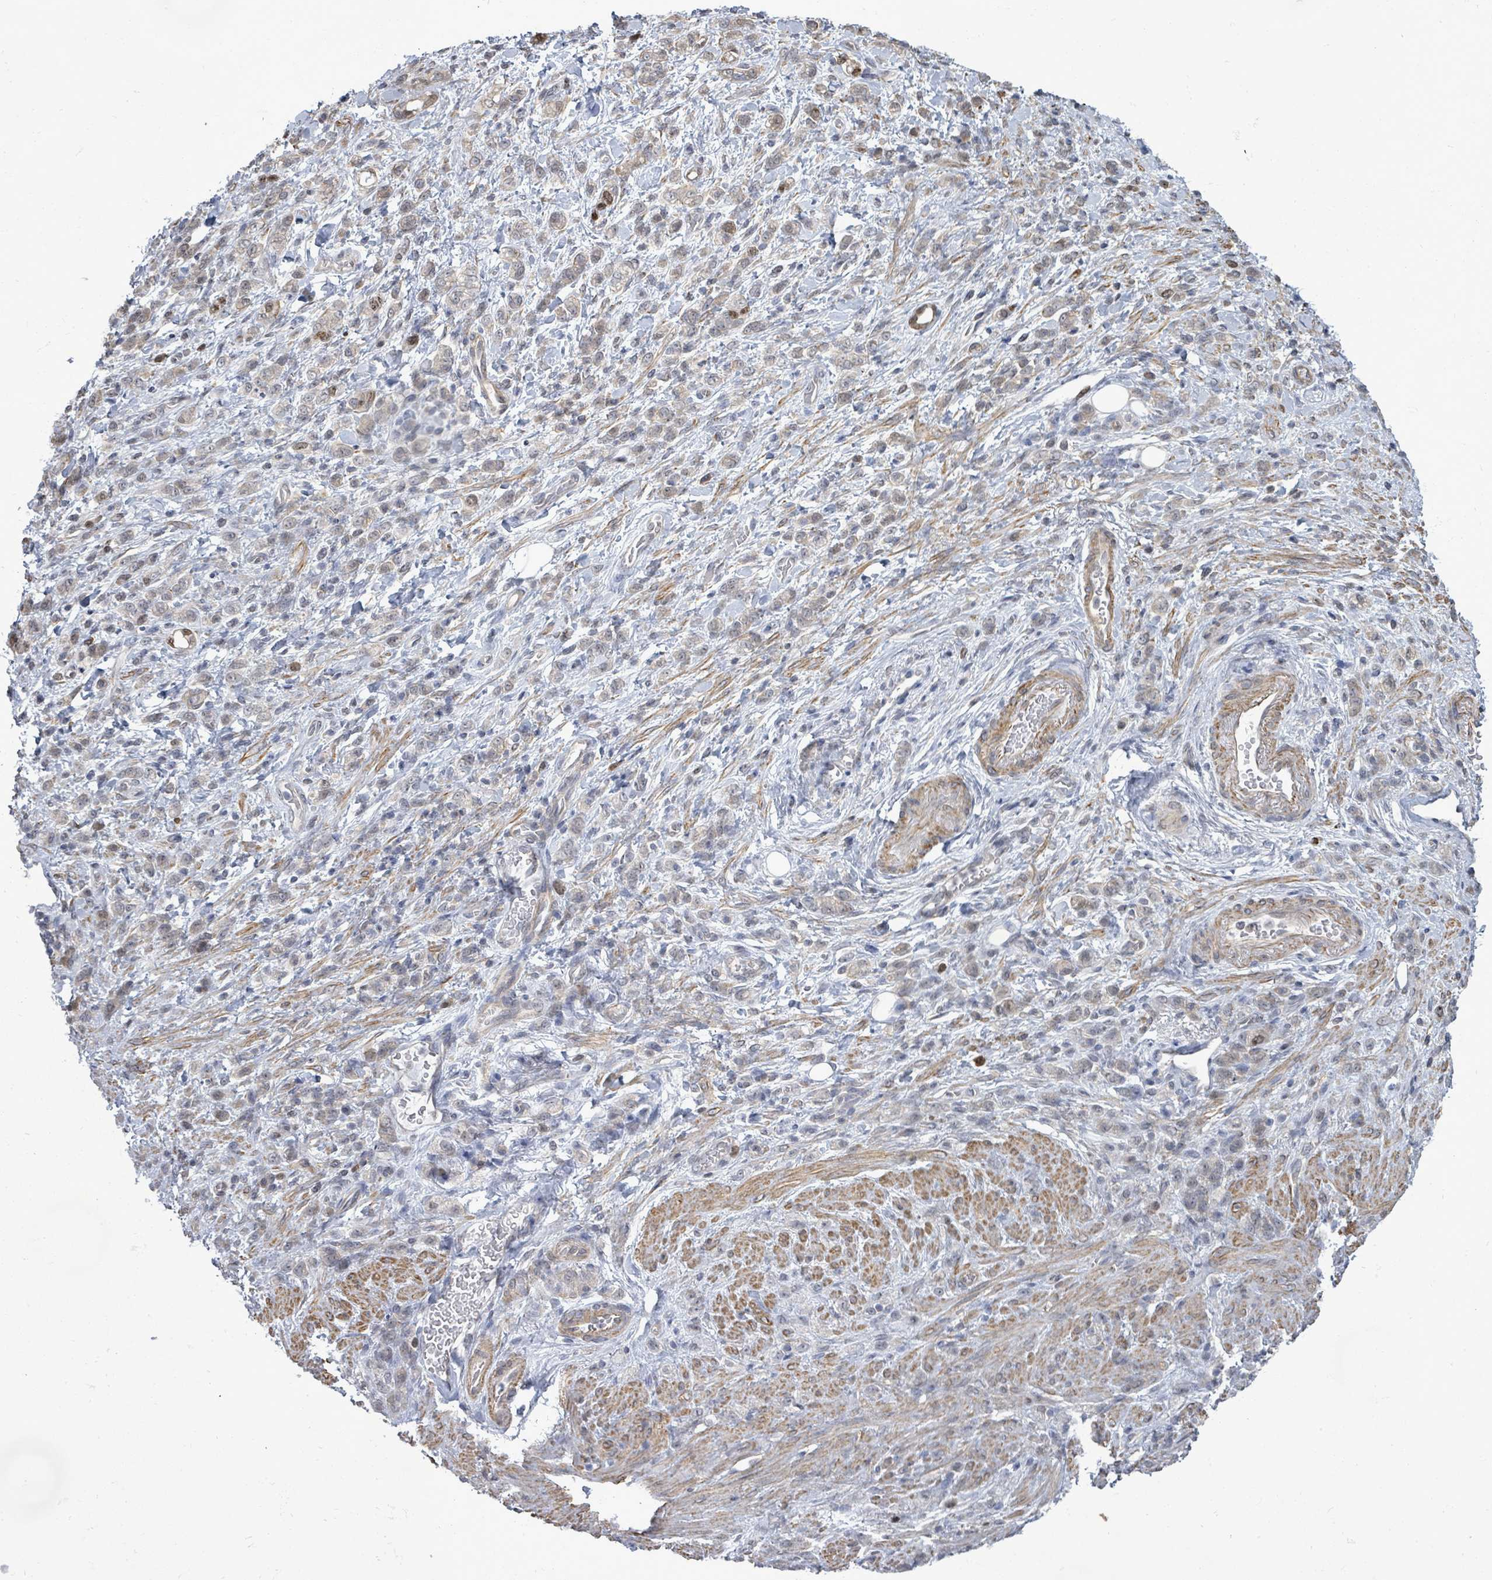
{"staining": {"intensity": "negative", "quantity": "none", "location": "none"}, "tissue": "stomach cancer", "cell_type": "Tumor cells", "image_type": "cancer", "snomed": [{"axis": "morphology", "description": "Adenocarcinoma, NOS"}, {"axis": "topography", "description": "Stomach"}], "caption": "The immunohistochemistry photomicrograph has no significant expression in tumor cells of stomach cancer tissue.", "gene": "PAPSS1", "patient": {"sex": "male", "age": 77}}